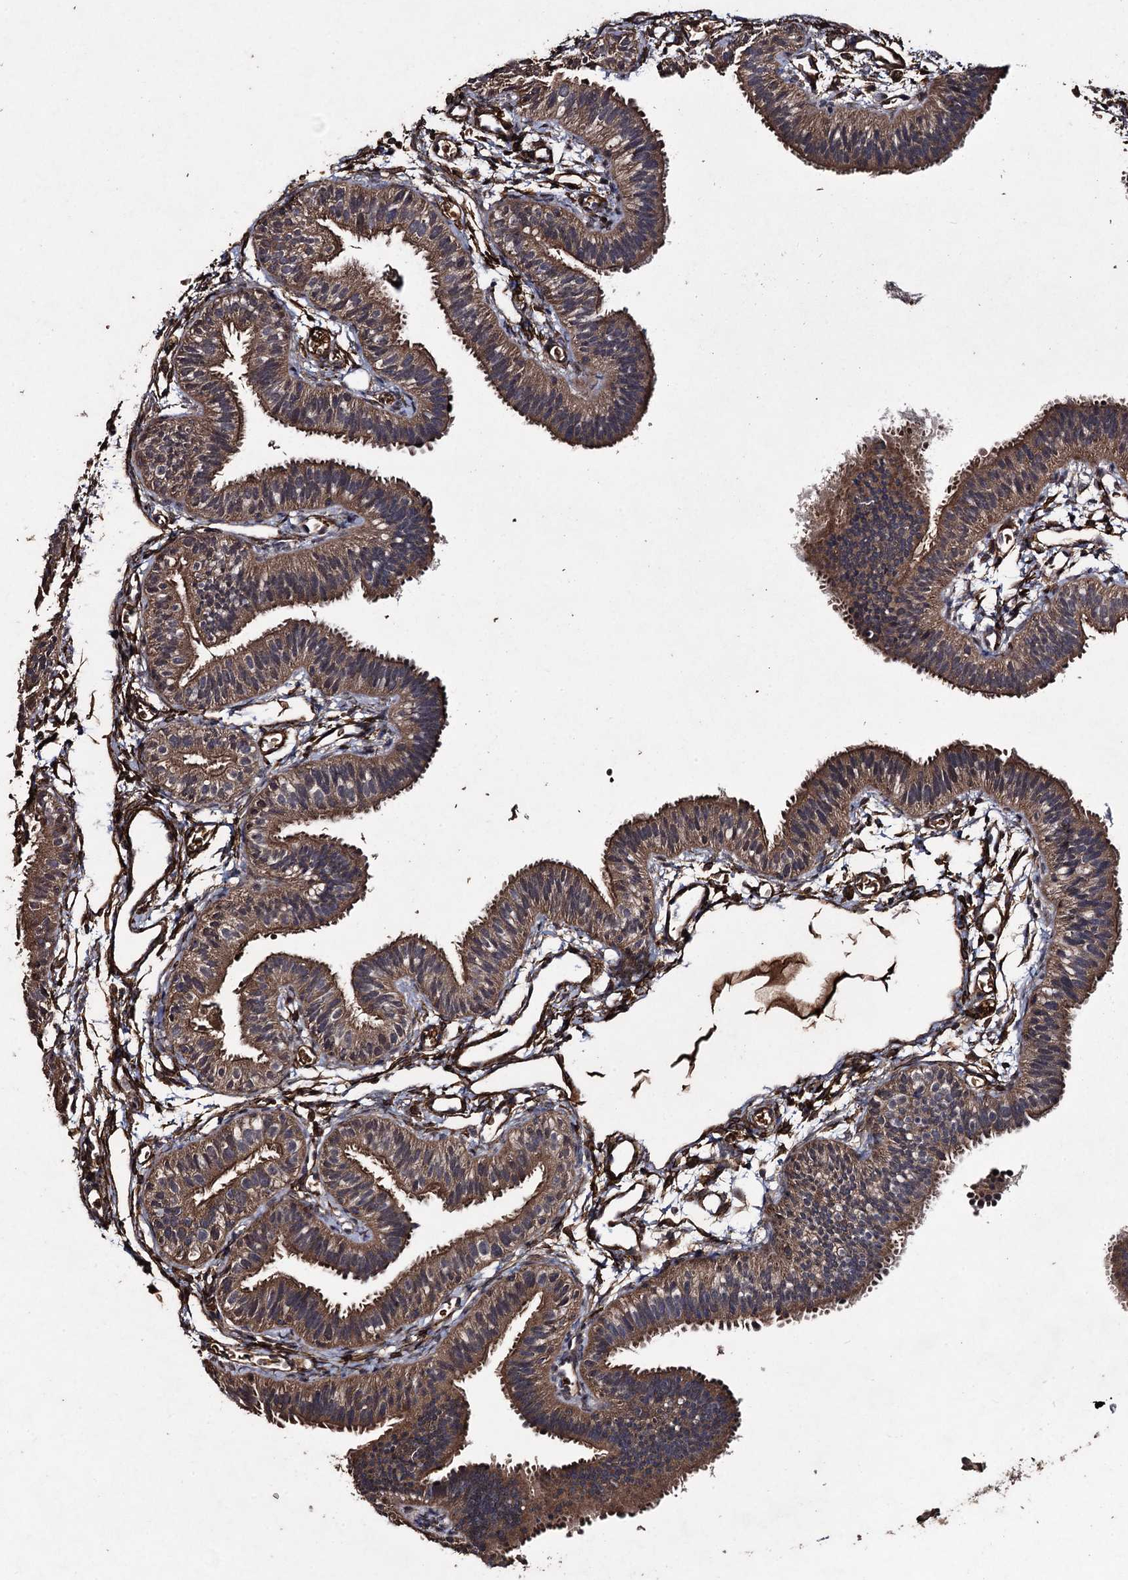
{"staining": {"intensity": "moderate", "quantity": ">75%", "location": "cytoplasmic/membranous"}, "tissue": "fallopian tube", "cell_type": "Glandular cells", "image_type": "normal", "snomed": [{"axis": "morphology", "description": "Normal tissue, NOS"}, {"axis": "topography", "description": "Fallopian tube"}], "caption": "Immunohistochemistry (IHC) (DAB) staining of normal fallopian tube displays moderate cytoplasmic/membranous protein positivity in about >75% of glandular cells.", "gene": "TXNDC11", "patient": {"sex": "female", "age": 35}}